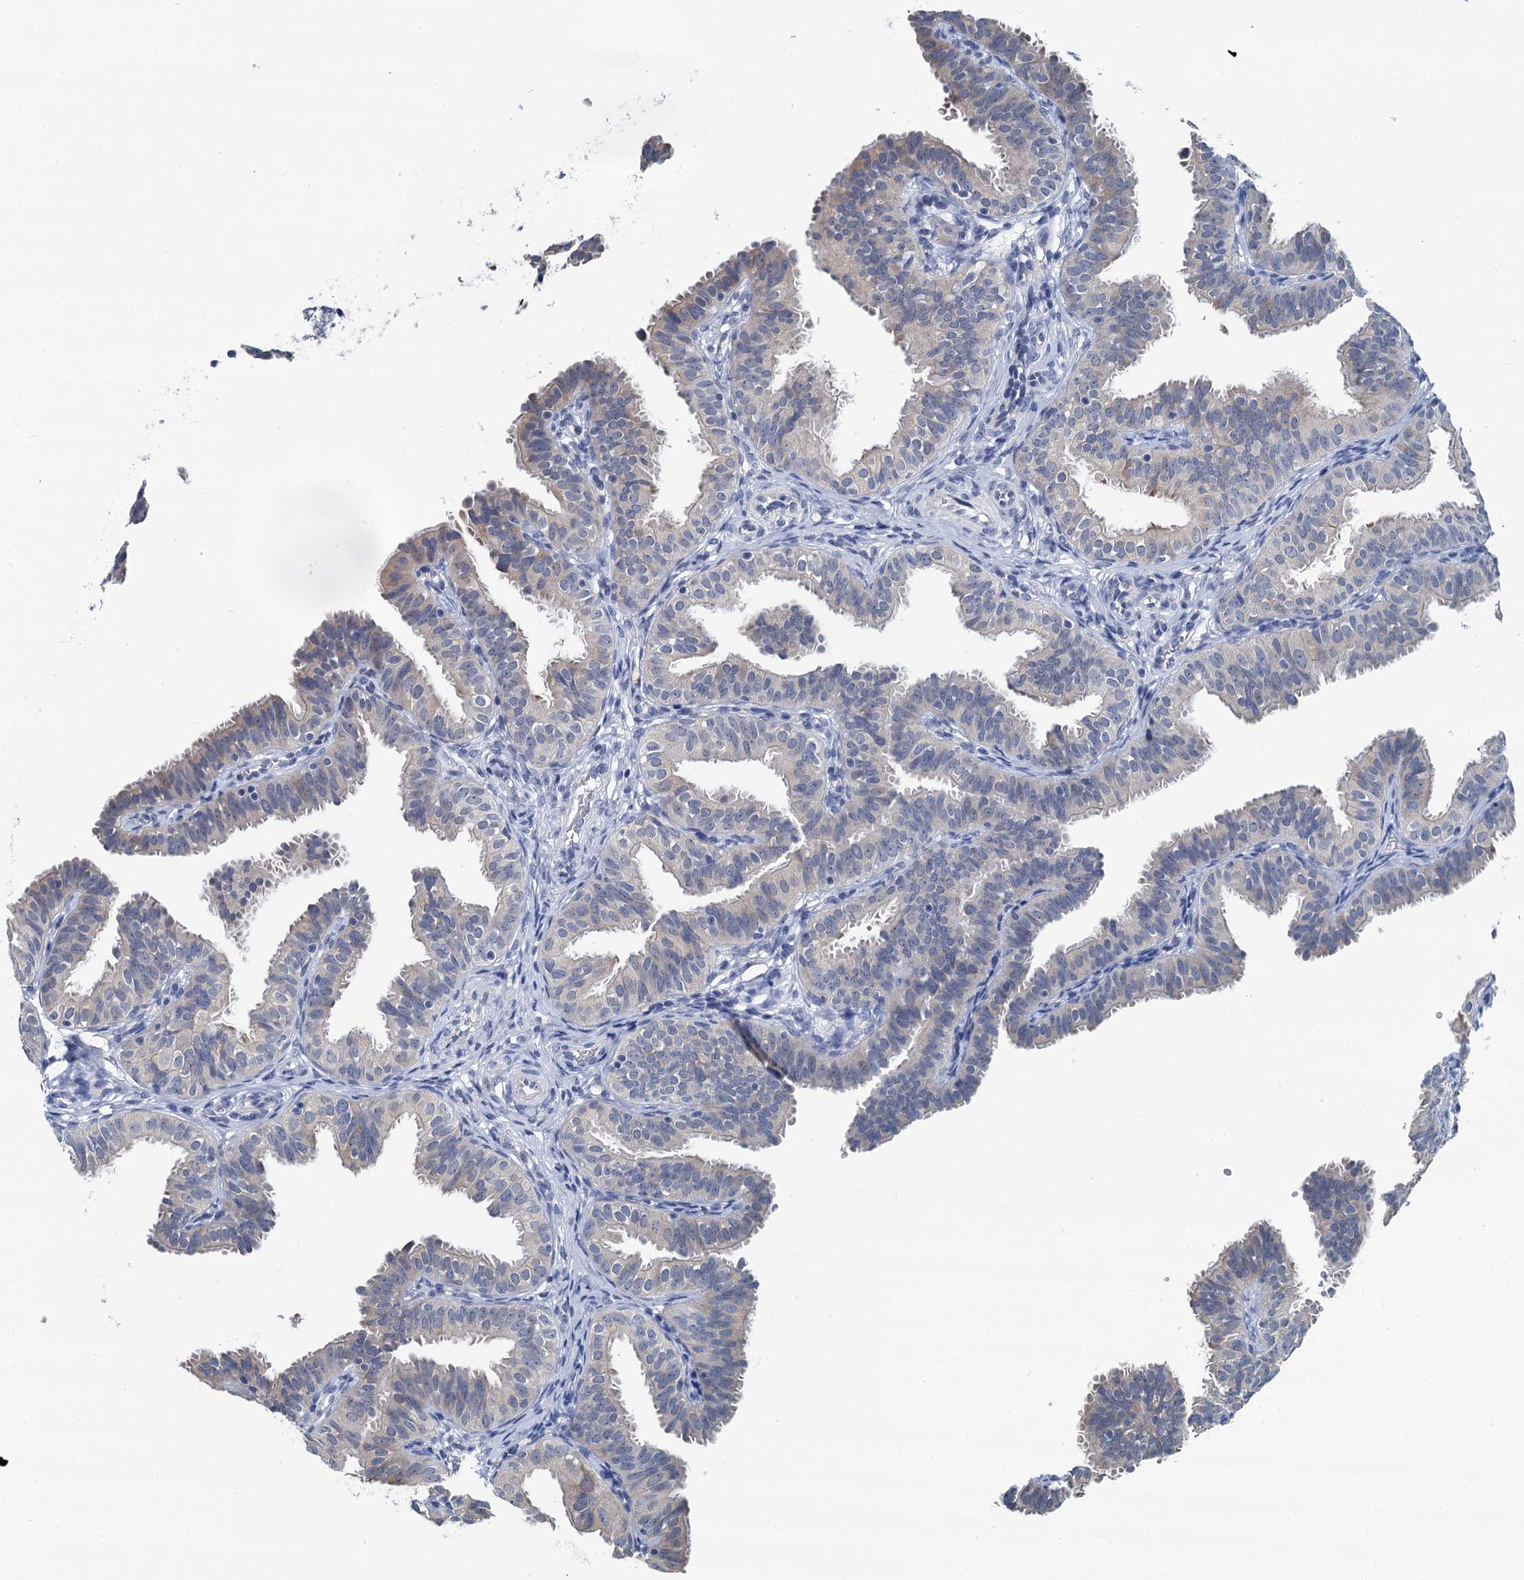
{"staining": {"intensity": "negative", "quantity": "none", "location": "none"}, "tissue": "fallopian tube", "cell_type": "Glandular cells", "image_type": "normal", "snomed": [{"axis": "morphology", "description": "Normal tissue, NOS"}, {"axis": "topography", "description": "Fallopian tube"}], "caption": "Unremarkable fallopian tube was stained to show a protein in brown. There is no significant staining in glandular cells. (DAB (3,3'-diaminobenzidine) immunohistochemistry (IHC) with hematoxylin counter stain).", "gene": "MIOX", "patient": {"sex": "female", "age": 35}}